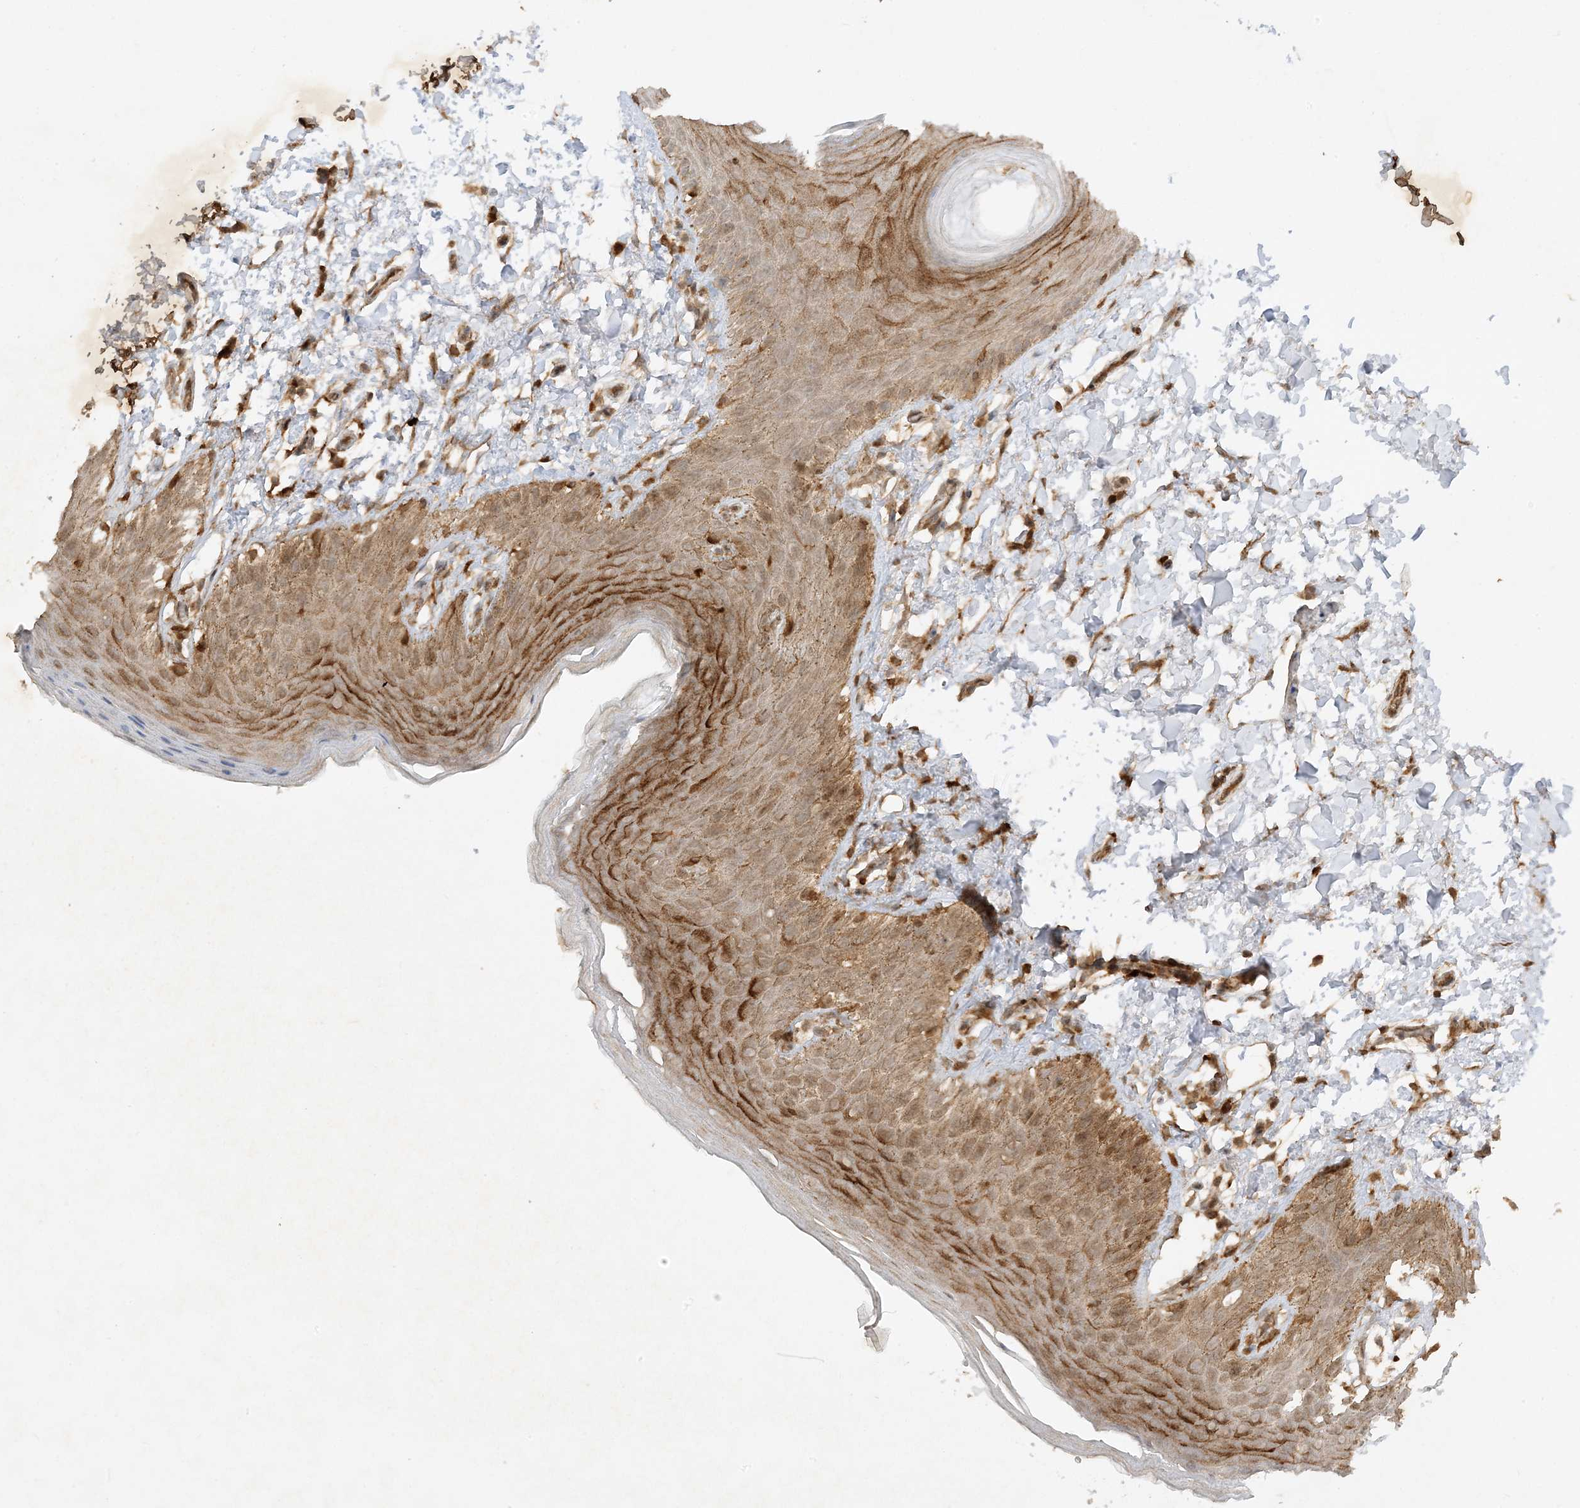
{"staining": {"intensity": "strong", "quantity": "25%-75%", "location": "cytoplasmic/membranous"}, "tissue": "skin", "cell_type": "Epidermal cells", "image_type": "normal", "snomed": [{"axis": "morphology", "description": "Normal tissue, NOS"}, {"axis": "topography", "description": "Anal"}], "caption": "Immunohistochemical staining of normal skin reveals strong cytoplasmic/membranous protein staining in approximately 25%-75% of epidermal cells.", "gene": "XRN1", "patient": {"sex": "male", "age": 44}}